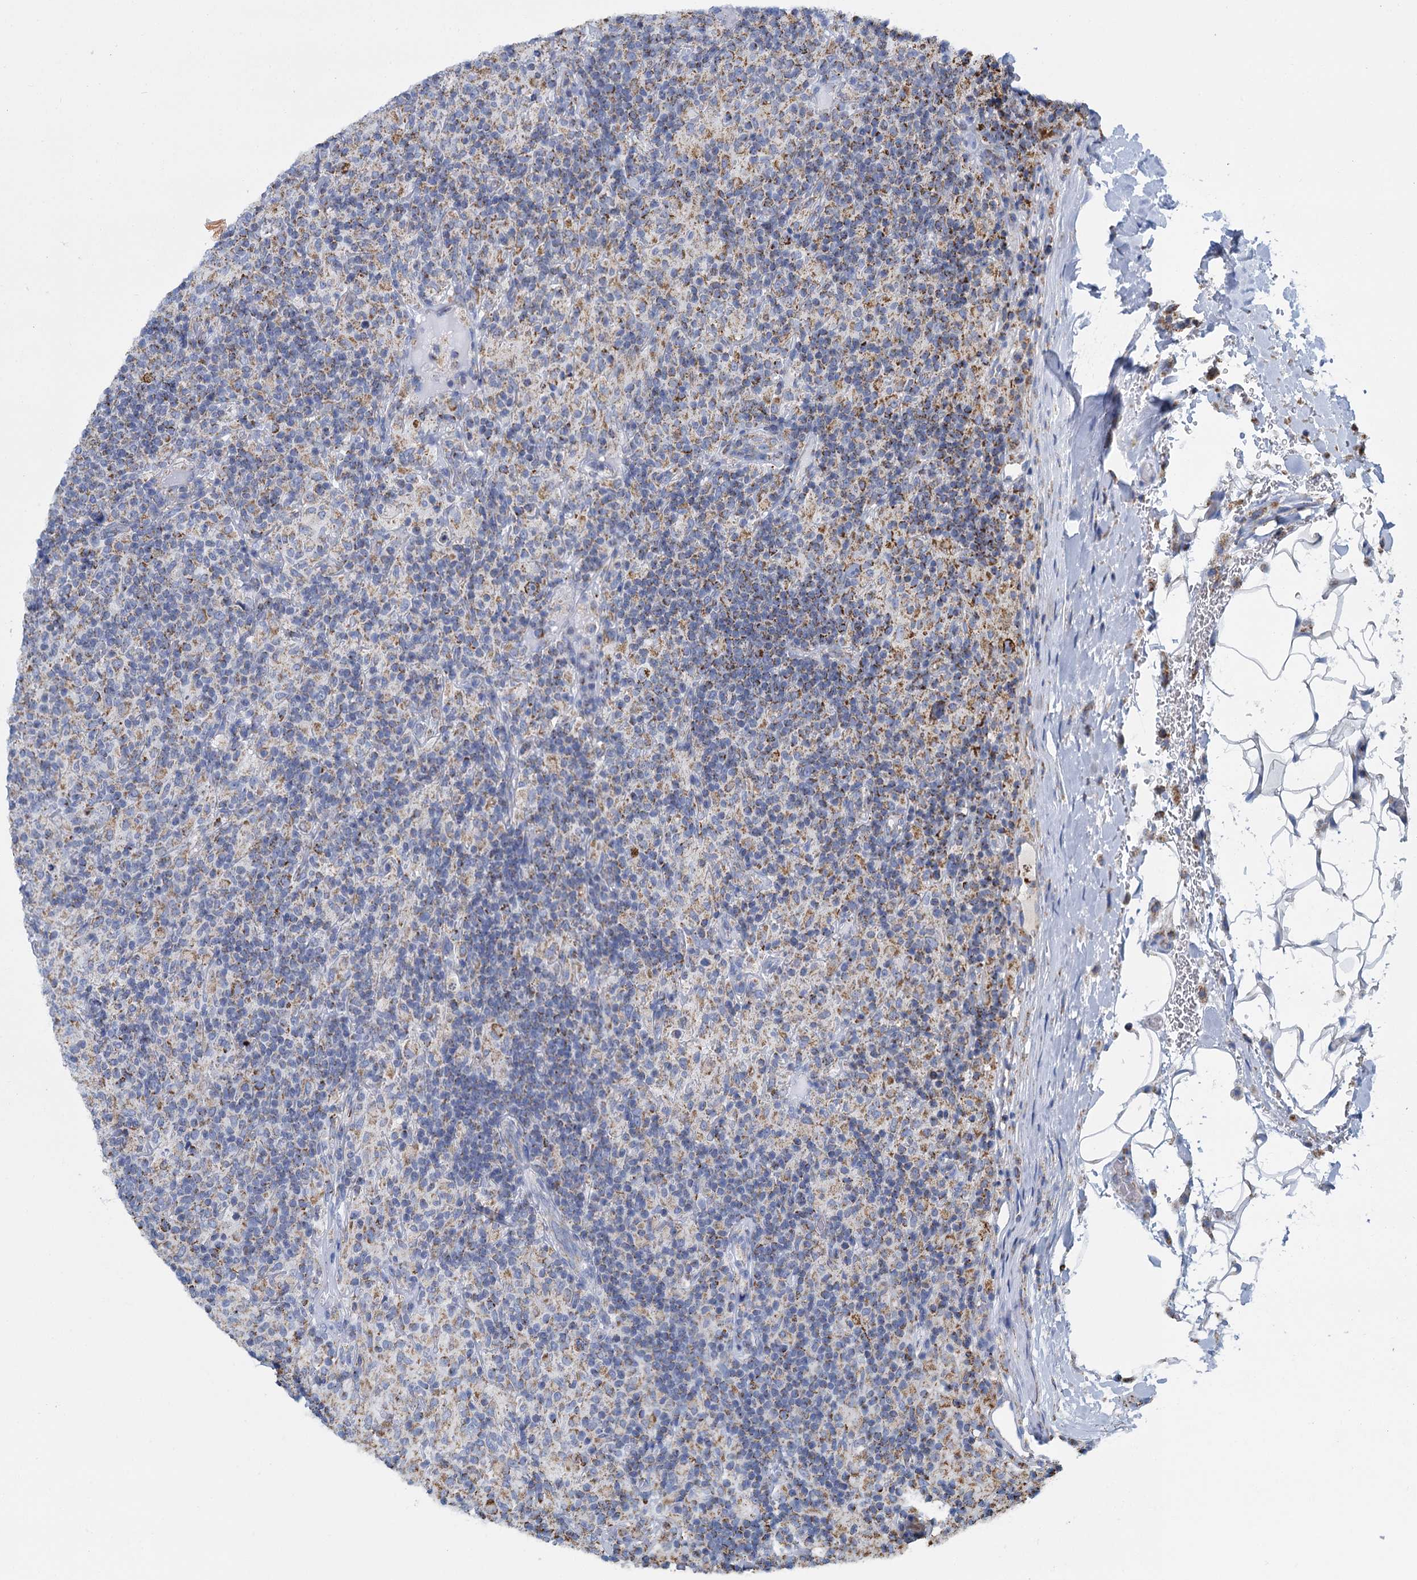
{"staining": {"intensity": "moderate", "quantity": ">75%", "location": "cytoplasmic/membranous"}, "tissue": "lymphoma", "cell_type": "Tumor cells", "image_type": "cancer", "snomed": [{"axis": "morphology", "description": "Hodgkin's disease, NOS"}, {"axis": "topography", "description": "Lymph node"}], "caption": "A brown stain highlights moderate cytoplasmic/membranous expression of a protein in Hodgkin's disease tumor cells.", "gene": "CCP110", "patient": {"sex": "male", "age": 70}}